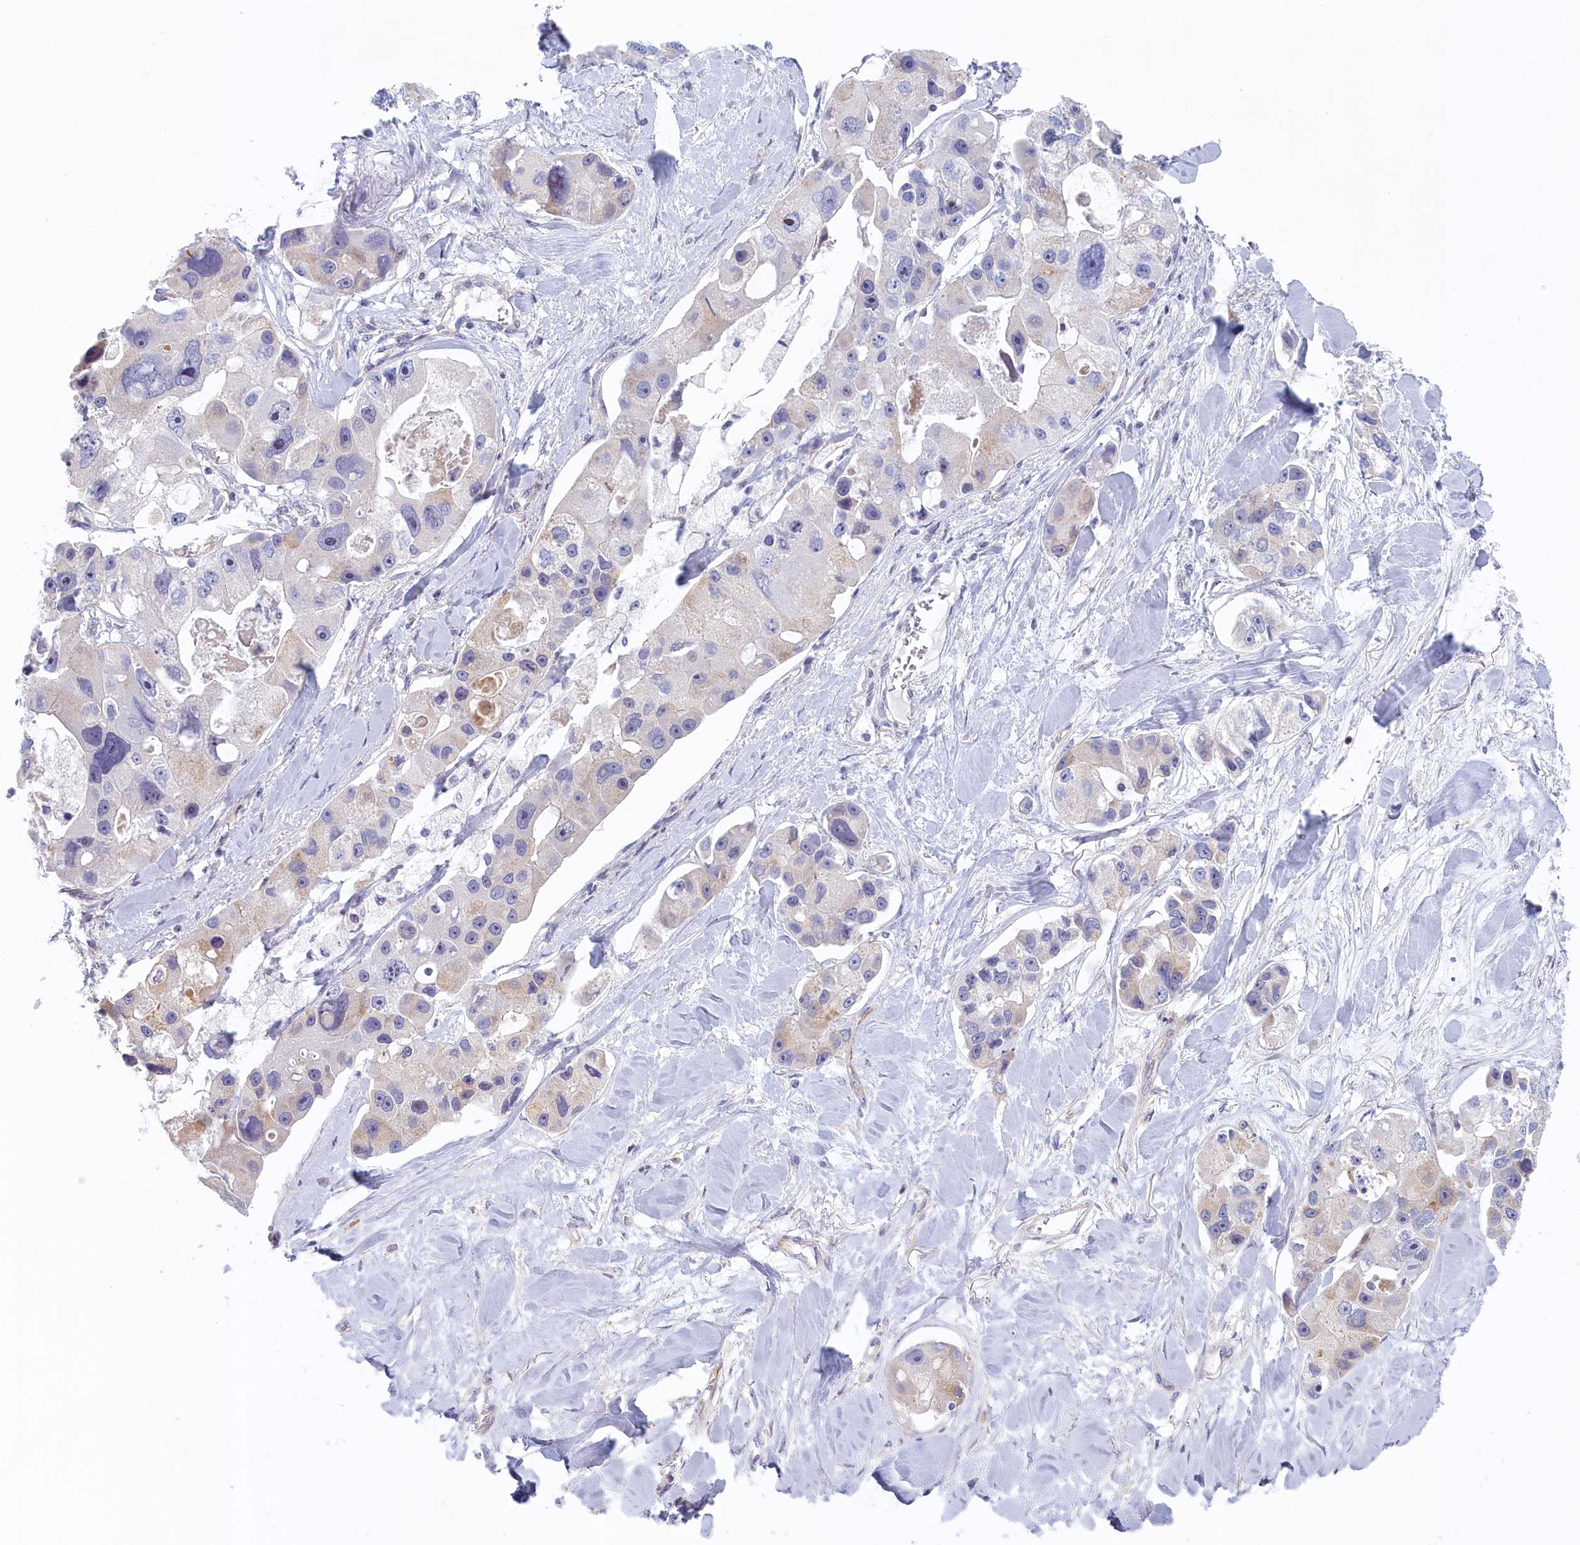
{"staining": {"intensity": "weak", "quantity": "<25%", "location": "cytoplasmic/membranous"}, "tissue": "lung cancer", "cell_type": "Tumor cells", "image_type": "cancer", "snomed": [{"axis": "morphology", "description": "Adenocarcinoma, NOS"}, {"axis": "topography", "description": "Lung"}], "caption": "High magnification brightfield microscopy of lung adenocarcinoma stained with DAB (brown) and counterstained with hematoxylin (blue): tumor cells show no significant positivity. (Stains: DAB (3,3'-diaminobenzidine) IHC with hematoxylin counter stain, Microscopy: brightfield microscopy at high magnification).", "gene": "INTS4", "patient": {"sex": "female", "age": 54}}